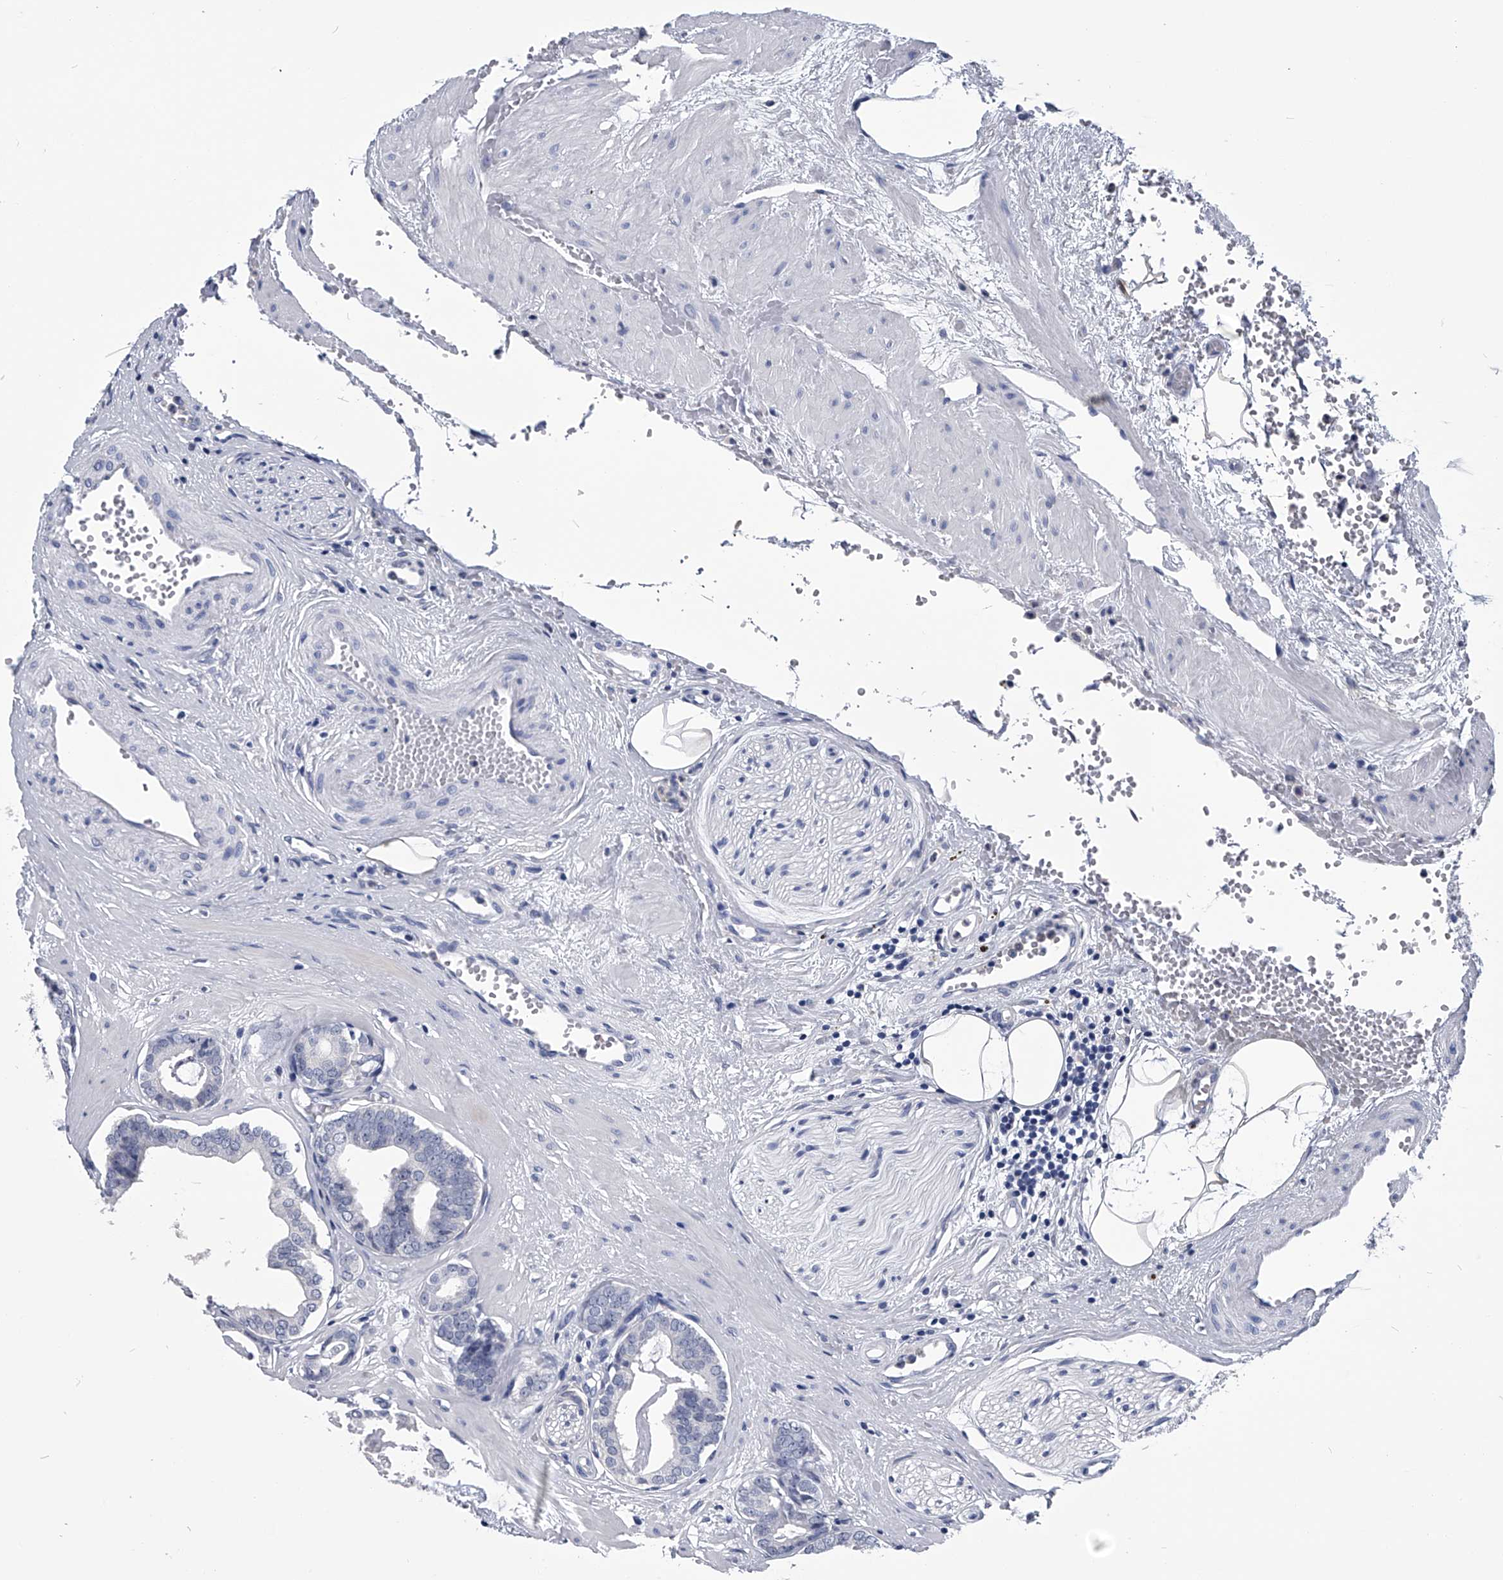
{"staining": {"intensity": "negative", "quantity": "none", "location": "none"}, "tissue": "prostate cancer", "cell_type": "Tumor cells", "image_type": "cancer", "snomed": [{"axis": "morphology", "description": "Adenocarcinoma, Low grade"}, {"axis": "topography", "description": "Prostate"}], "caption": "This is an immunohistochemistry histopathology image of human prostate cancer. There is no staining in tumor cells.", "gene": "PDXK", "patient": {"sex": "male", "age": 53}}